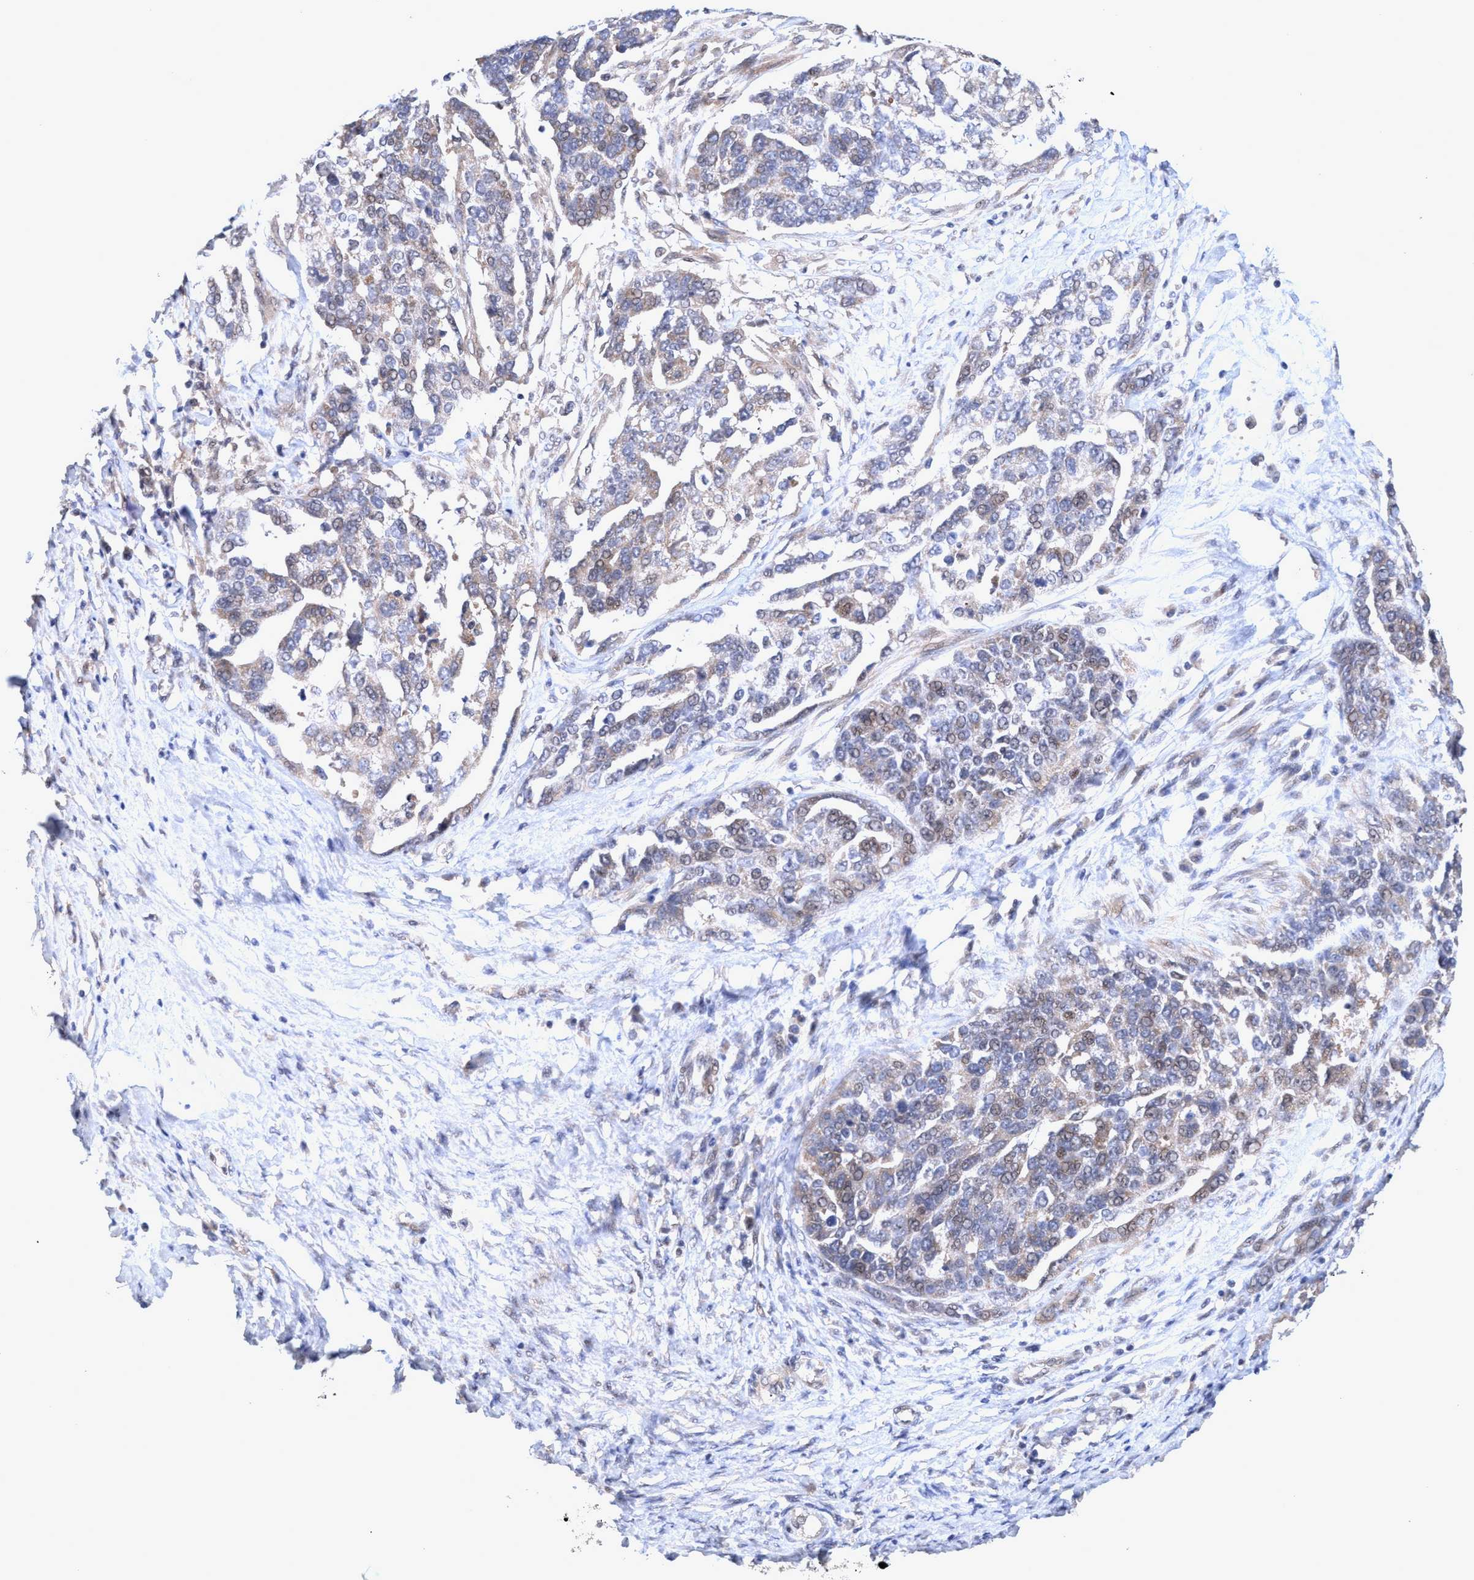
{"staining": {"intensity": "weak", "quantity": "<25%", "location": "cytoplasmic/membranous"}, "tissue": "ovarian cancer", "cell_type": "Tumor cells", "image_type": "cancer", "snomed": [{"axis": "morphology", "description": "Cystadenocarcinoma, serous, NOS"}, {"axis": "topography", "description": "Ovary"}], "caption": "The histopathology image demonstrates no significant positivity in tumor cells of serous cystadenocarcinoma (ovarian).", "gene": "ZNF677", "patient": {"sex": "female", "age": 44}}